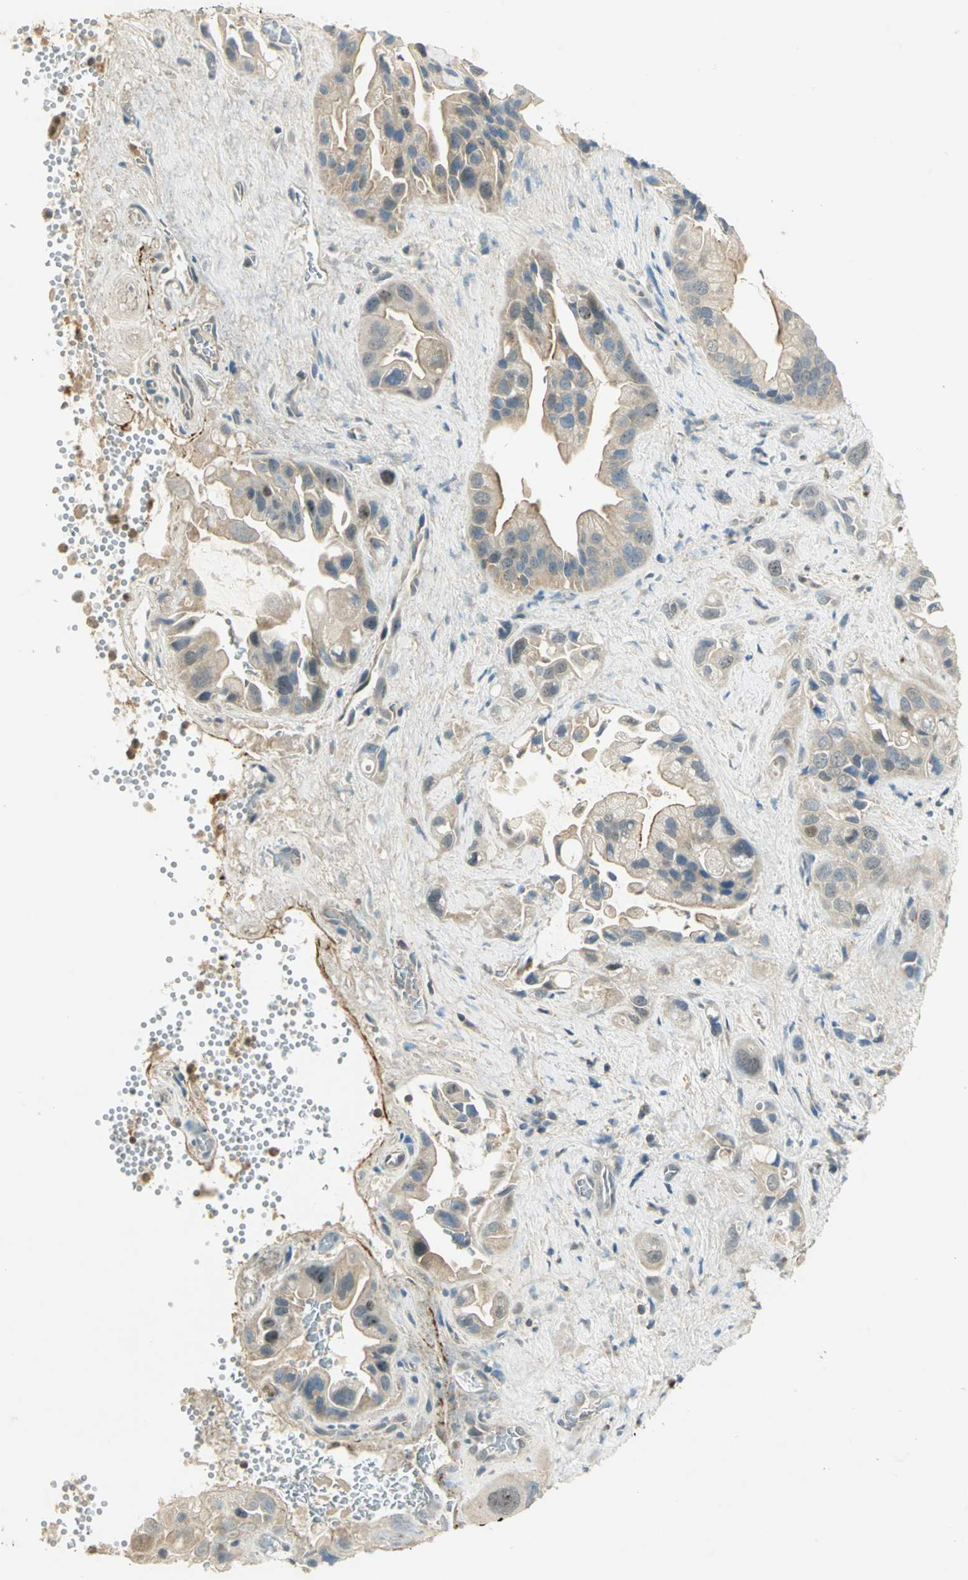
{"staining": {"intensity": "weak", "quantity": "25%-75%", "location": "cytoplasmic/membranous"}, "tissue": "pancreatic cancer", "cell_type": "Tumor cells", "image_type": "cancer", "snomed": [{"axis": "morphology", "description": "Adenocarcinoma, NOS"}, {"axis": "topography", "description": "Pancreas"}], "caption": "There is low levels of weak cytoplasmic/membranous expression in tumor cells of pancreatic cancer (adenocarcinoma), as demonstrated by immunohistochemical staining (brown color).", "gene": "BIRC2", "patient": {"sex": "female", "age": 77}}